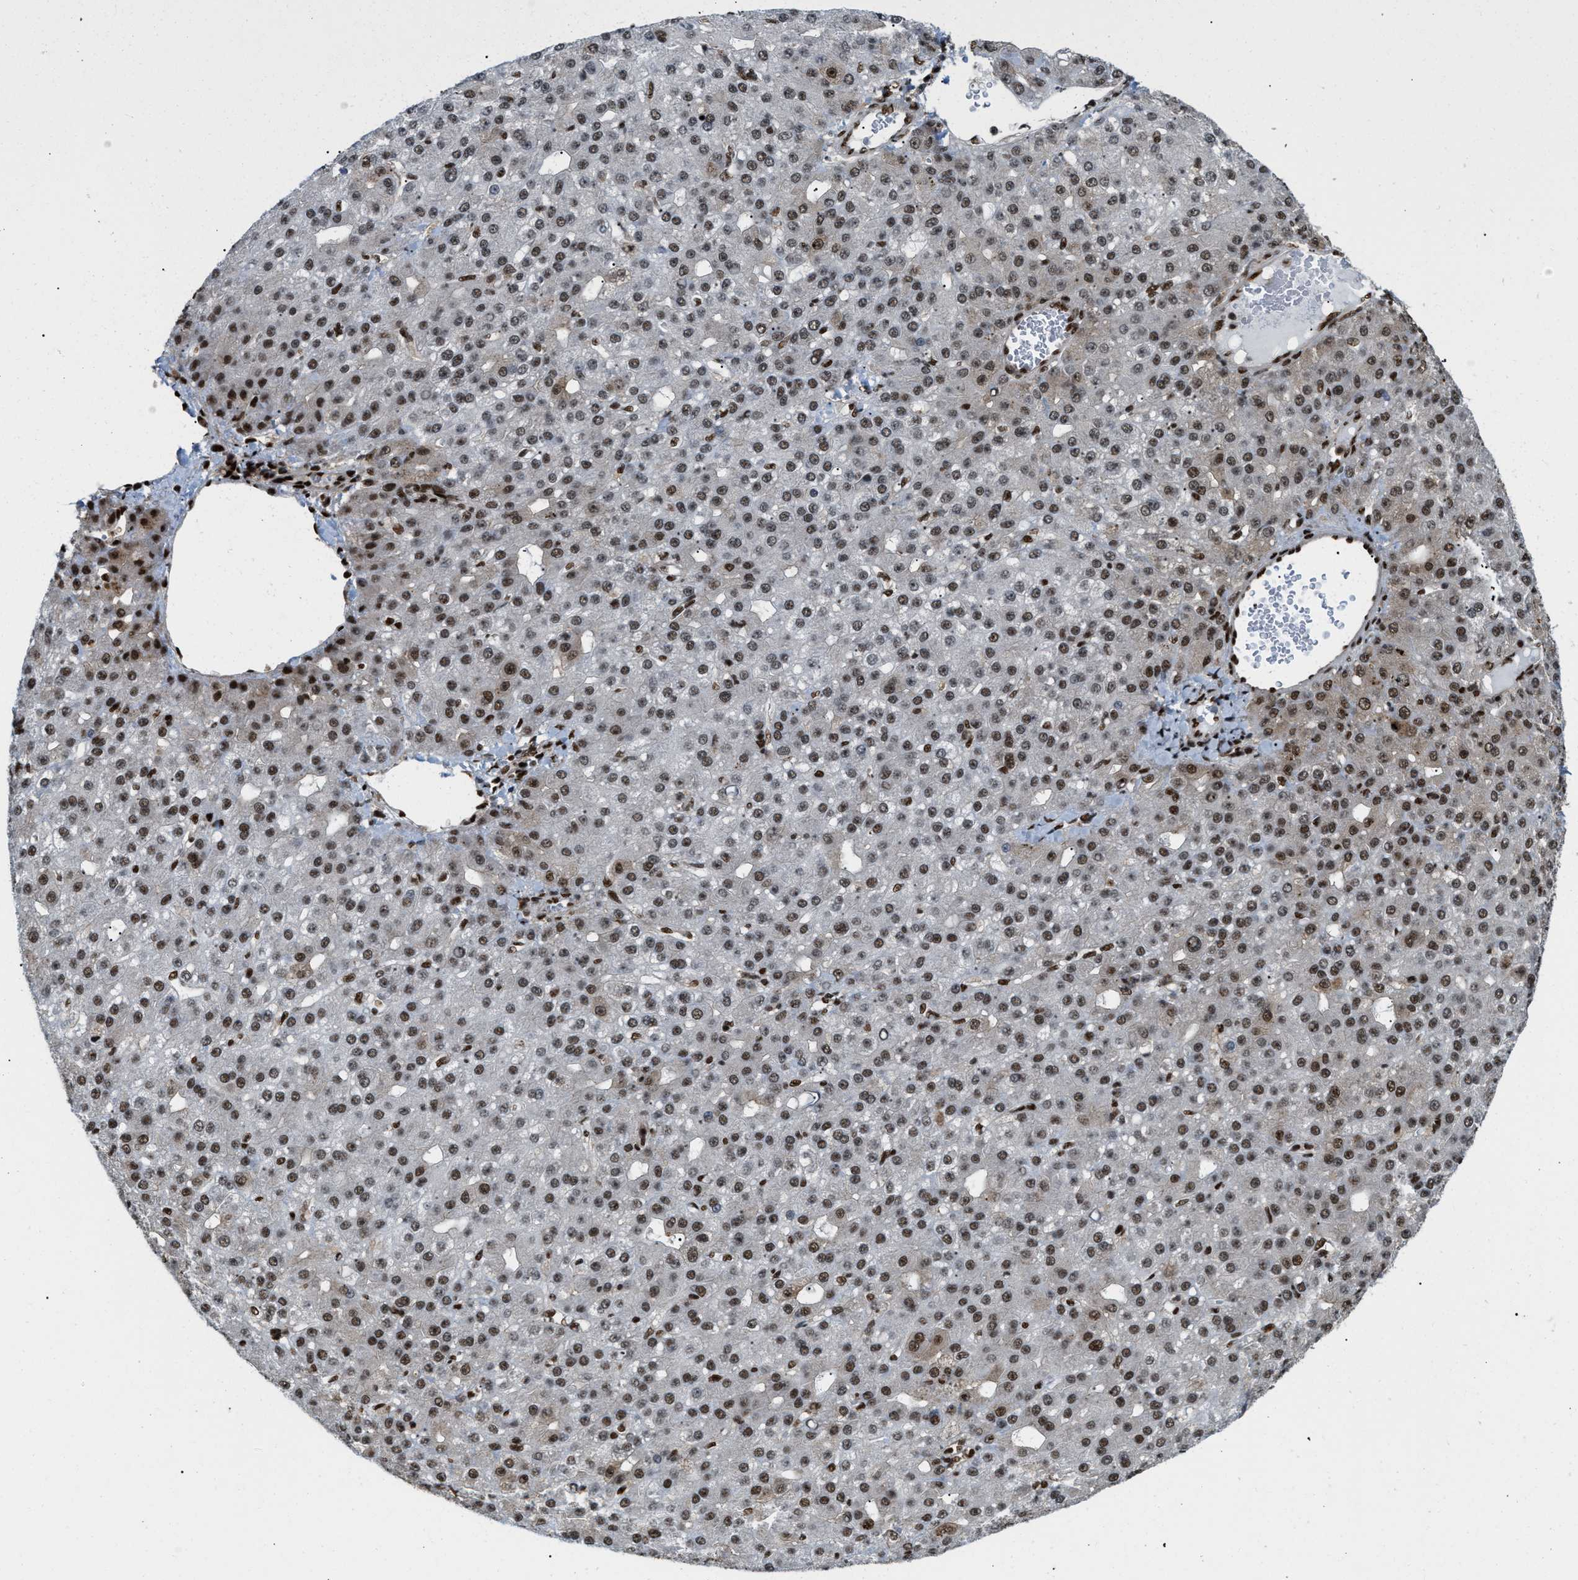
{"staining": {"intensity": "moderate", "quantity": "25%-75%", "location": "nuclear"}, "tissue": "liver cancer", "cell_type": "Tumor cells", "image_type": "cancer", "snomed": [{"axis": "morphology", "description": "Carcinoma, Hepatocellular, NOS"}, {"axis": "topography", "description": "Liver"}], "caption": "Protein analysis of liver cancer (hepatocellular carcinoma) tissue shows moderate nuclear staining in approximately 25%-75% of tumor cells. The staining was performed using DAB (3,3'-diaminobenzidine) to visualize the protein expression in brown, while the nuclei were stained in blue with hematoxylin (Magnification: 20x).", "gene": "NUMA1", "patient": {"sex": "male", "age": 67}}